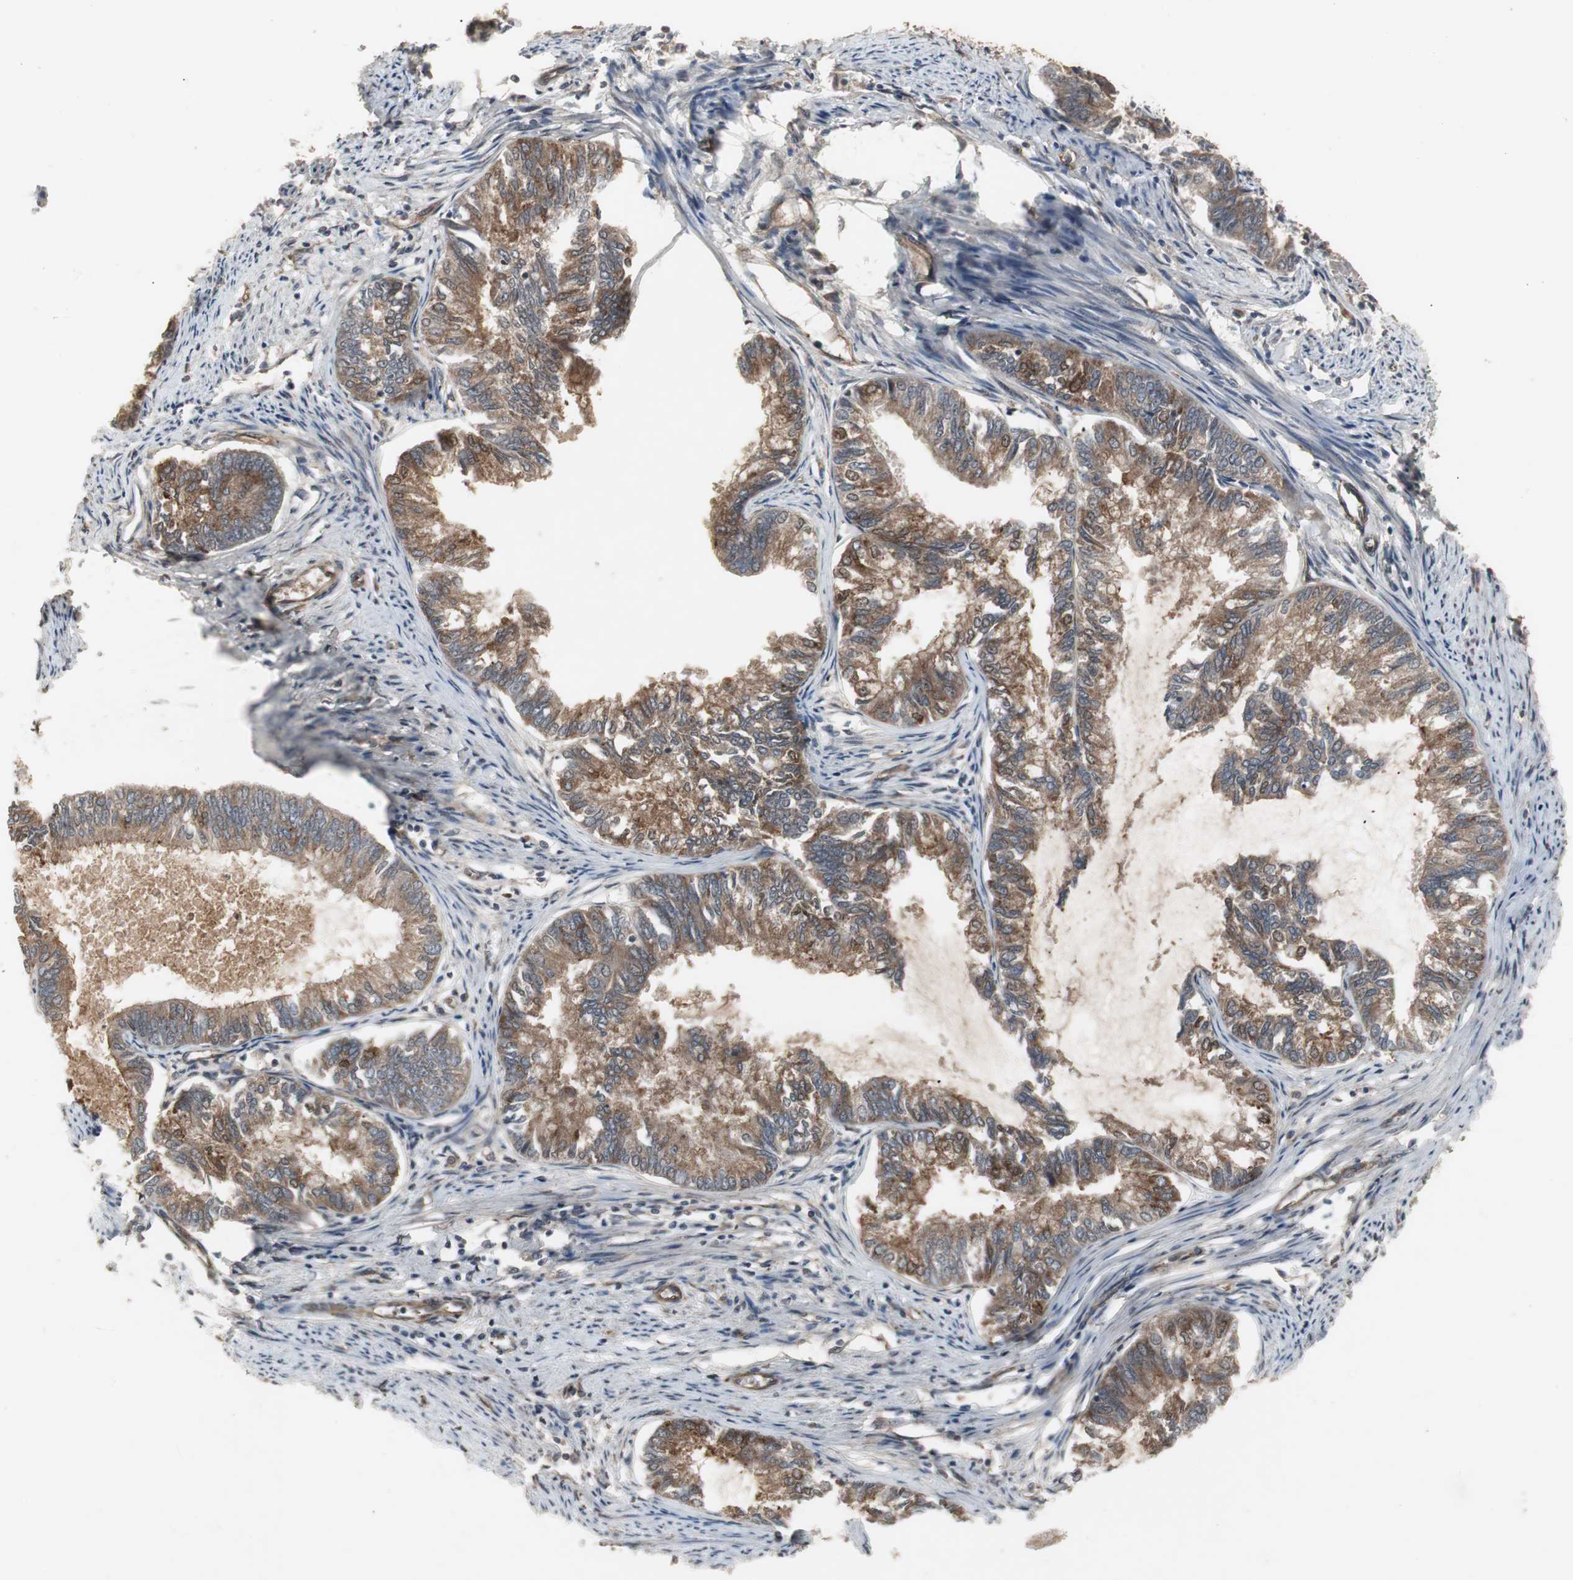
{"staining": {"intensity": "moderate", "quantity": ">75%", "location": "cytoplasmic/membranous"}, "tissue": "endometrial cancer", "cell_type": "Tumor cells", "image_type": "cancer", "snomed": [{"axis": "morphology", "description": "Adenocarcinoma, NOS"}, {"axis": "topography", "description": "Endometrium"}], "caption": "Brown immunohistochemical staining in endometrial cancer displays moderate cytoplasmic/membranous expression in approximately >75% of tumor cells. Using DAB (3,3'-diaminobenzidine) (brown) and hematoxylin (blue) stains, captured at high magnification using brightfield microscopy.", "gene": "ATP2B2", "patient": {"sex": "female", "age": 86}}